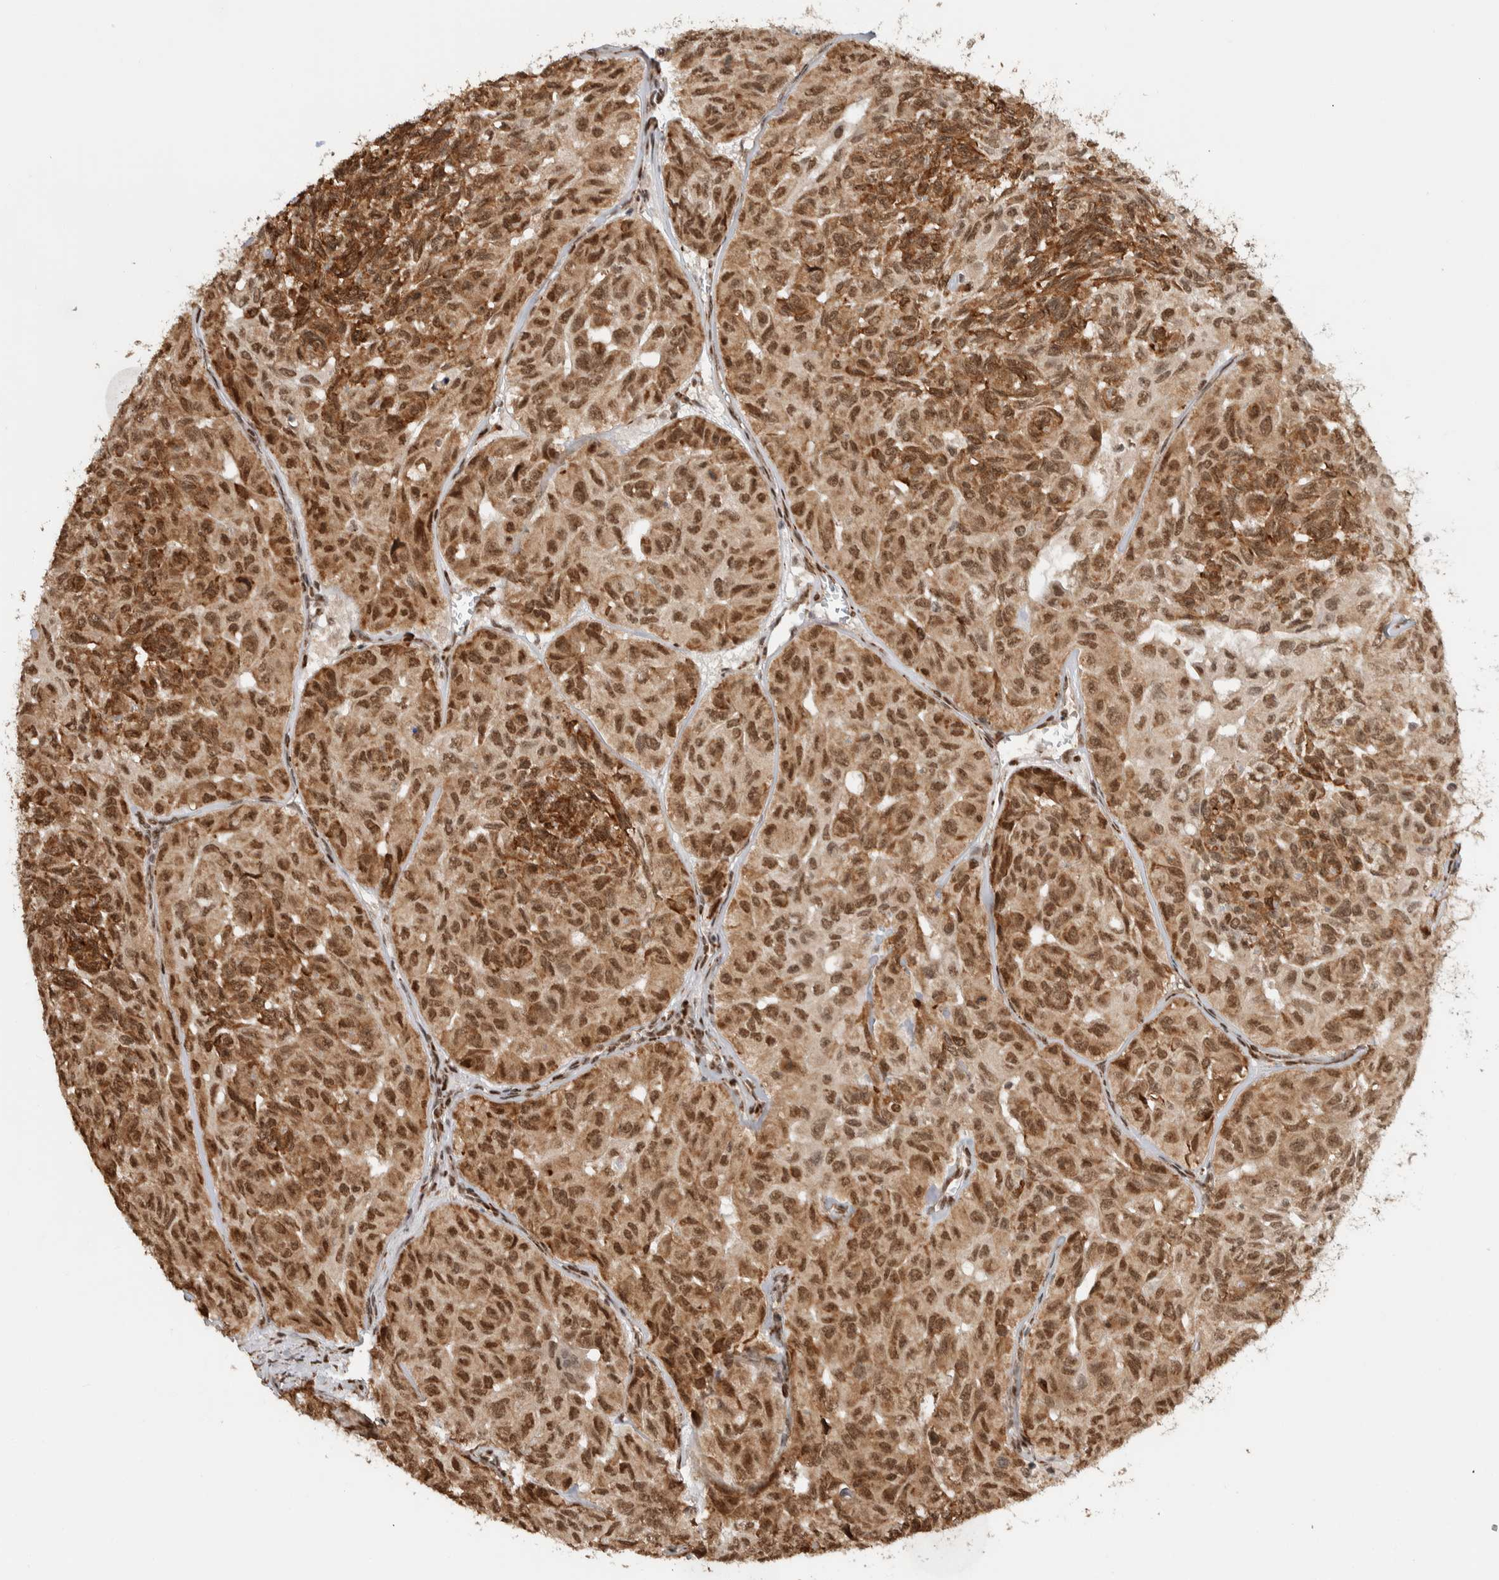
{"staining": {"intensity": "strong", "quantity": ">75%", "location": "cytoplasmic/membranous,nuclear"}, "tissue": "head and neck cancer", "cell_type": "Tumor cells", "image_type": "cancer", "snomed": [{"axis": "morphology", "description": "Adenocarcinoma, NOS"}, {"axis": "topography", "description": "Salivary gland, NOS"}, {"axis": "topography", "description": "Head-Neck"}], "caption": "Adenocarcinoma (head and neck) stained for a protein demonstrates strong cytoplasmic/membranous and nuclear positivity in tumor cells.", "gene": "TNRC18", "patient": {"sex": "female", "age": 76}}